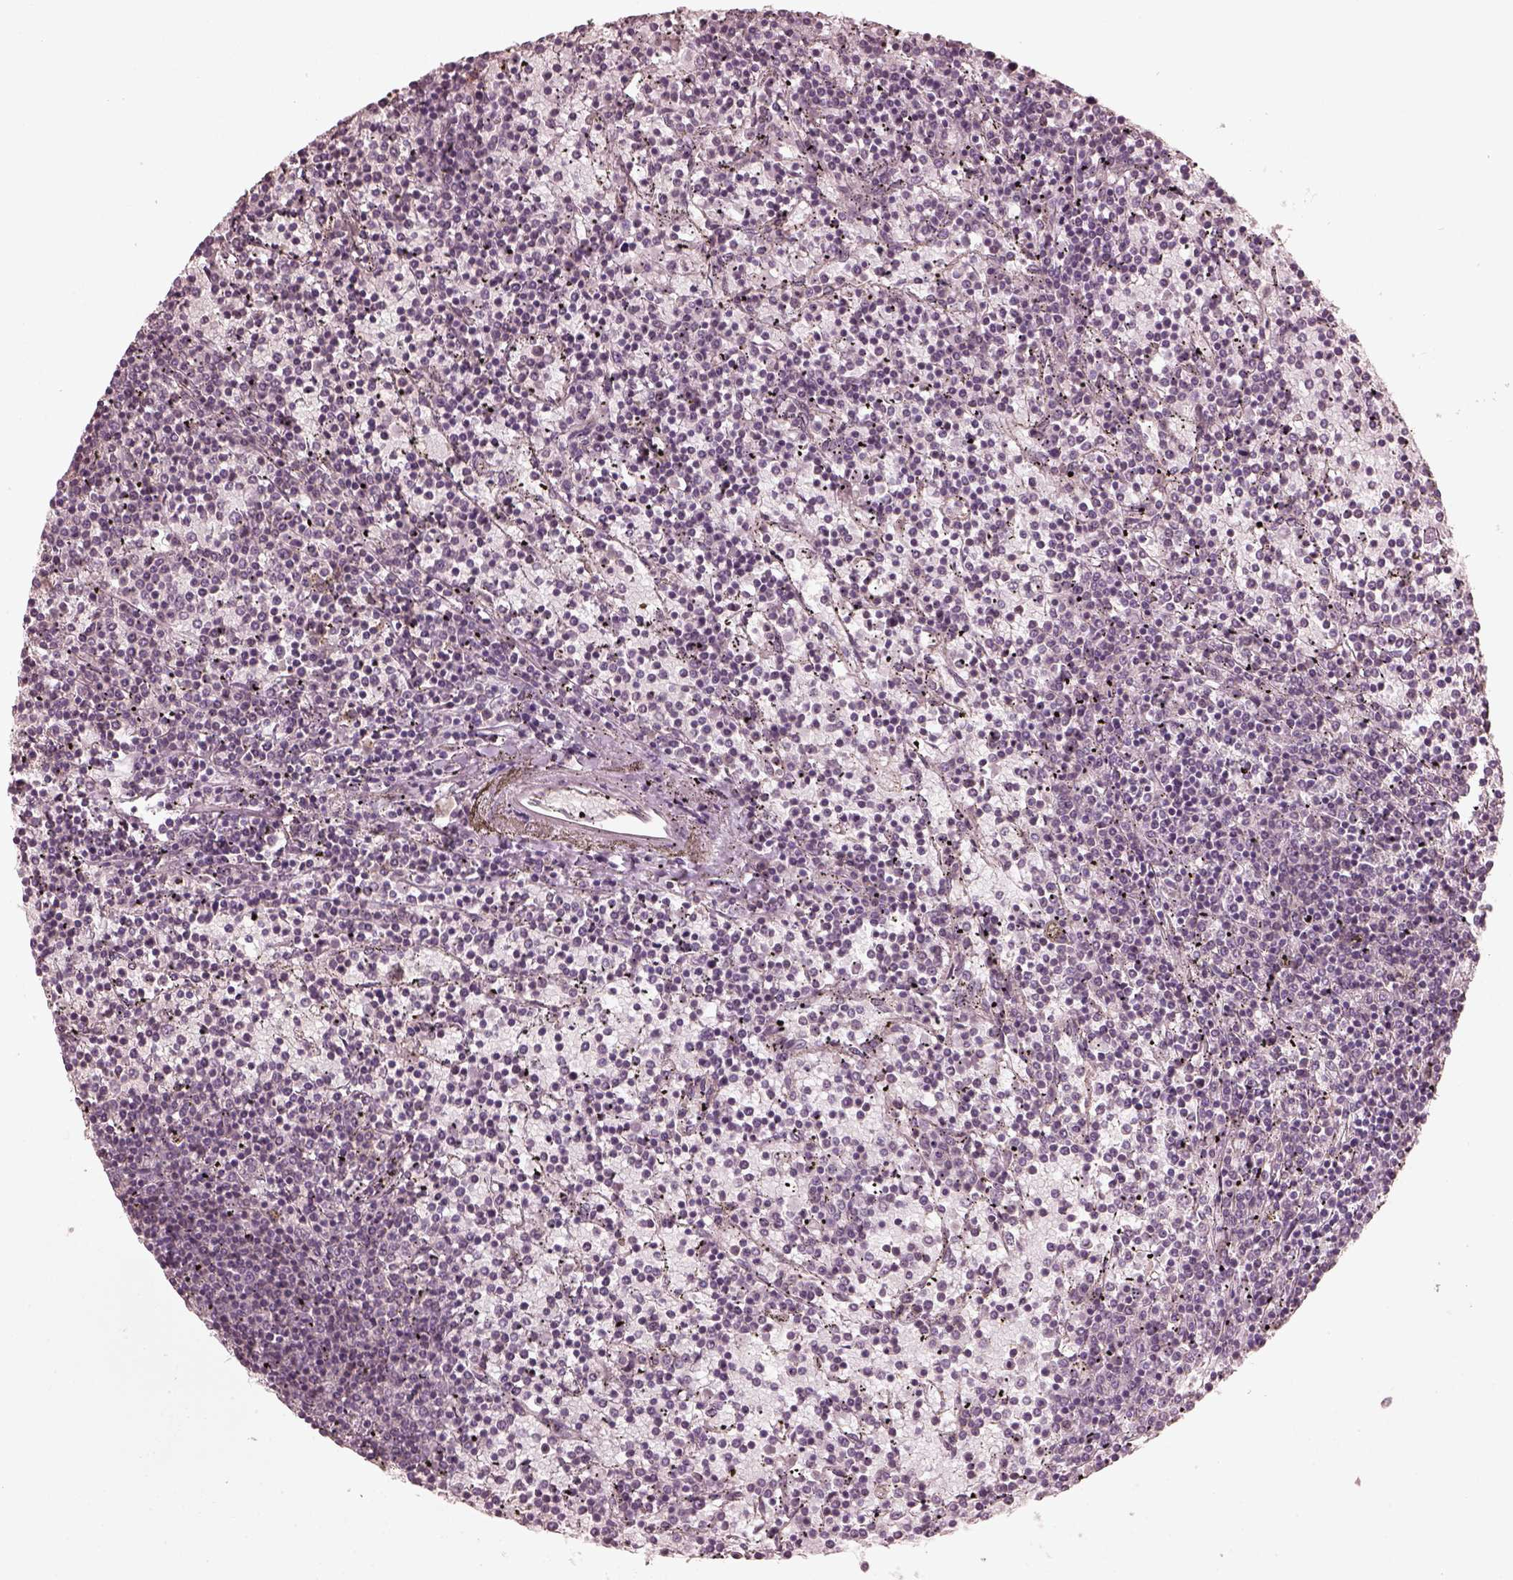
{"staining": {"intensity": "negative", "quantity": "none", "location": "none"}, "tissue": "lymphoma", "cell_type": "Tumor cells", "image_type": "cancer", "snomed": [{"axis": "morphology", "description": "Malignant lymphoma, non-Hodgkin's type, Low grade"}, {"axis": "topography", "description": "Spleen"}], "caption": "This is an IHC histopathology image of low-grade malignant lymphoma, non-Hodgkin's type. There is no expression in tumor cells.", "gene": "VWA5B1", "patient": {"sex": "female", "age": 77}}